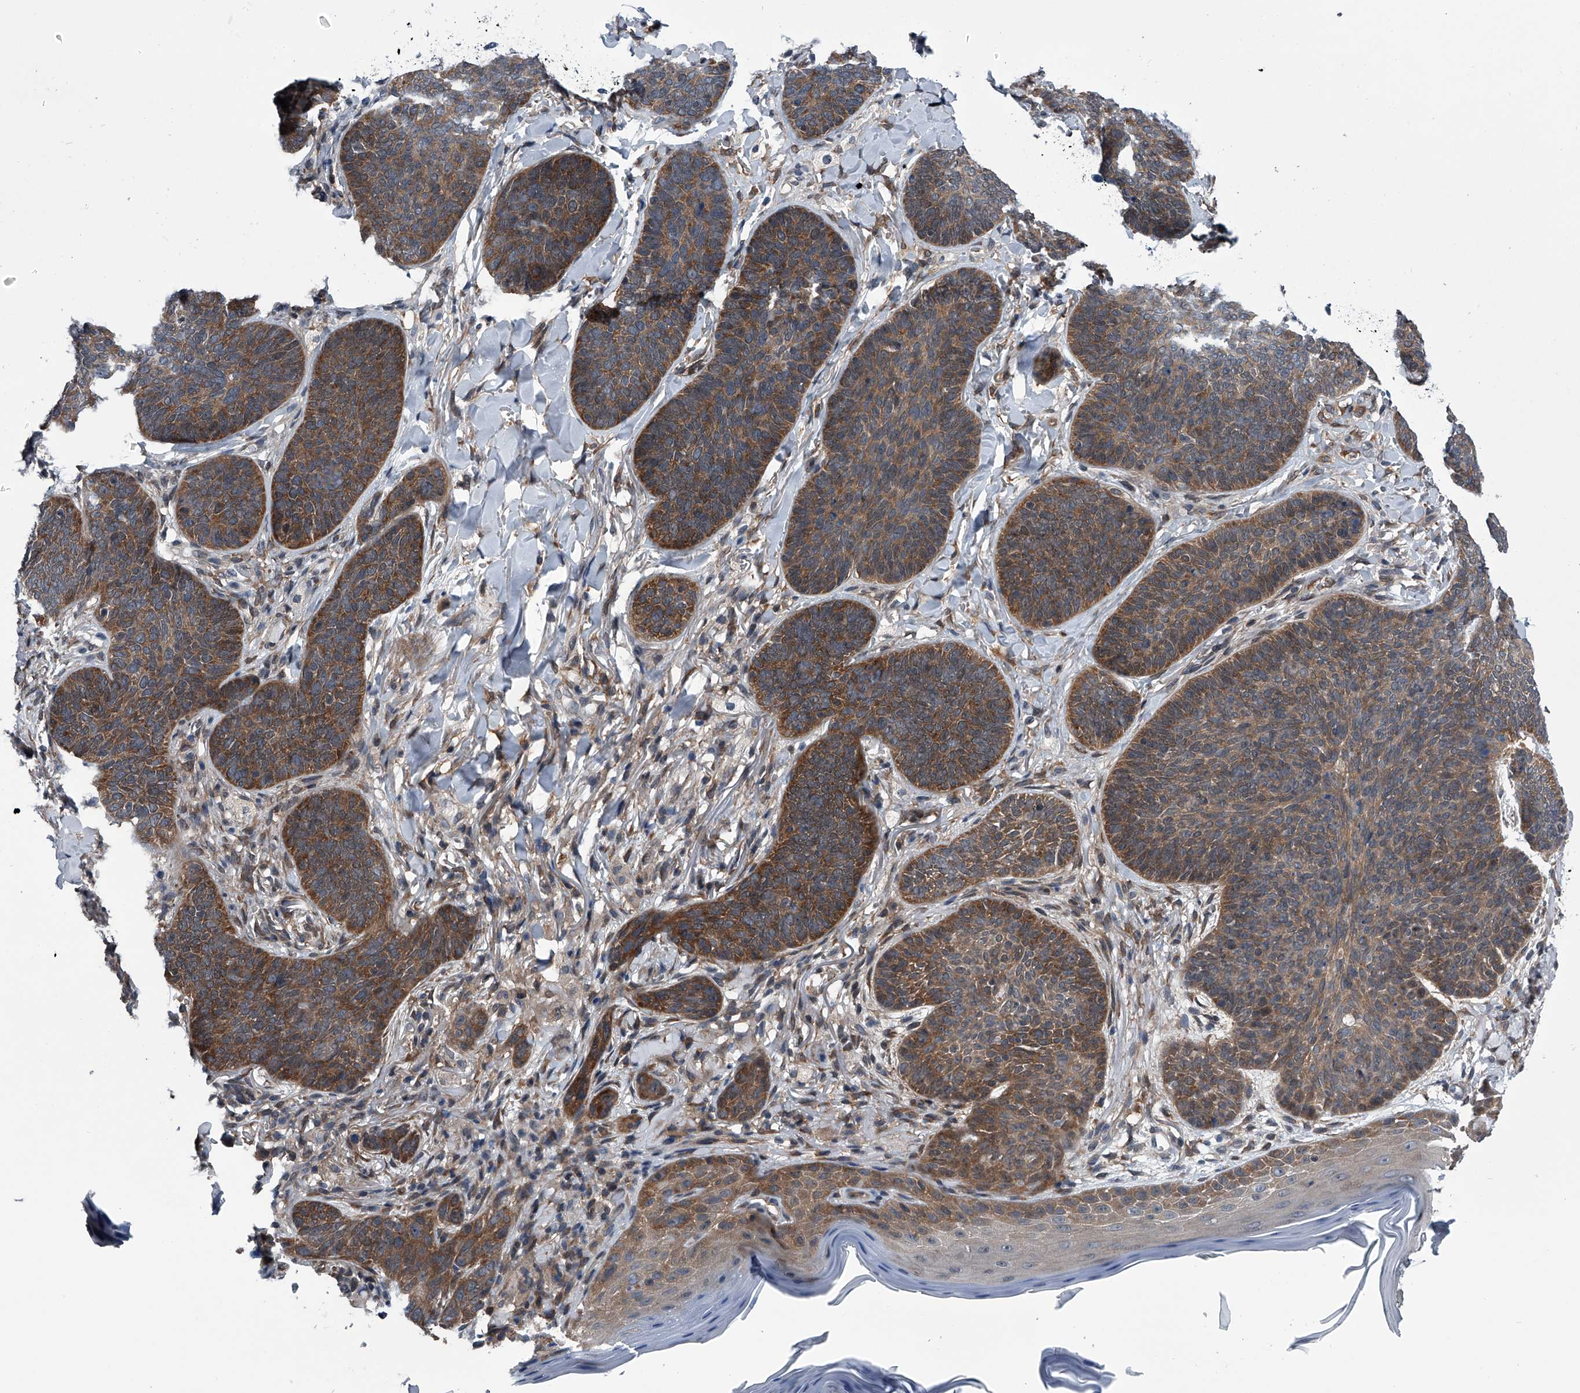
{"staining": {"intensity": "moderate", "quantity": ">75%", "location": "cytoplasmic/membranous"}, "tissue": "skin cancer", "cell_type": "Tumor cells", "image_type": "cancer", "snomed": [{"axis": "morphology", "description": "Basal cell carcinoma"}, {"axis": "topography", "description": "Skin"}], "caption": "An immunohistochemistry micrograph of tumor tissue is shown. Protein staining in brown labels moderate cytoplasmic/membranous positivity in skin cancer within tumor cells.", "gene": "PPP2R5D", "patient": {"sex": "male", "age": 85}}